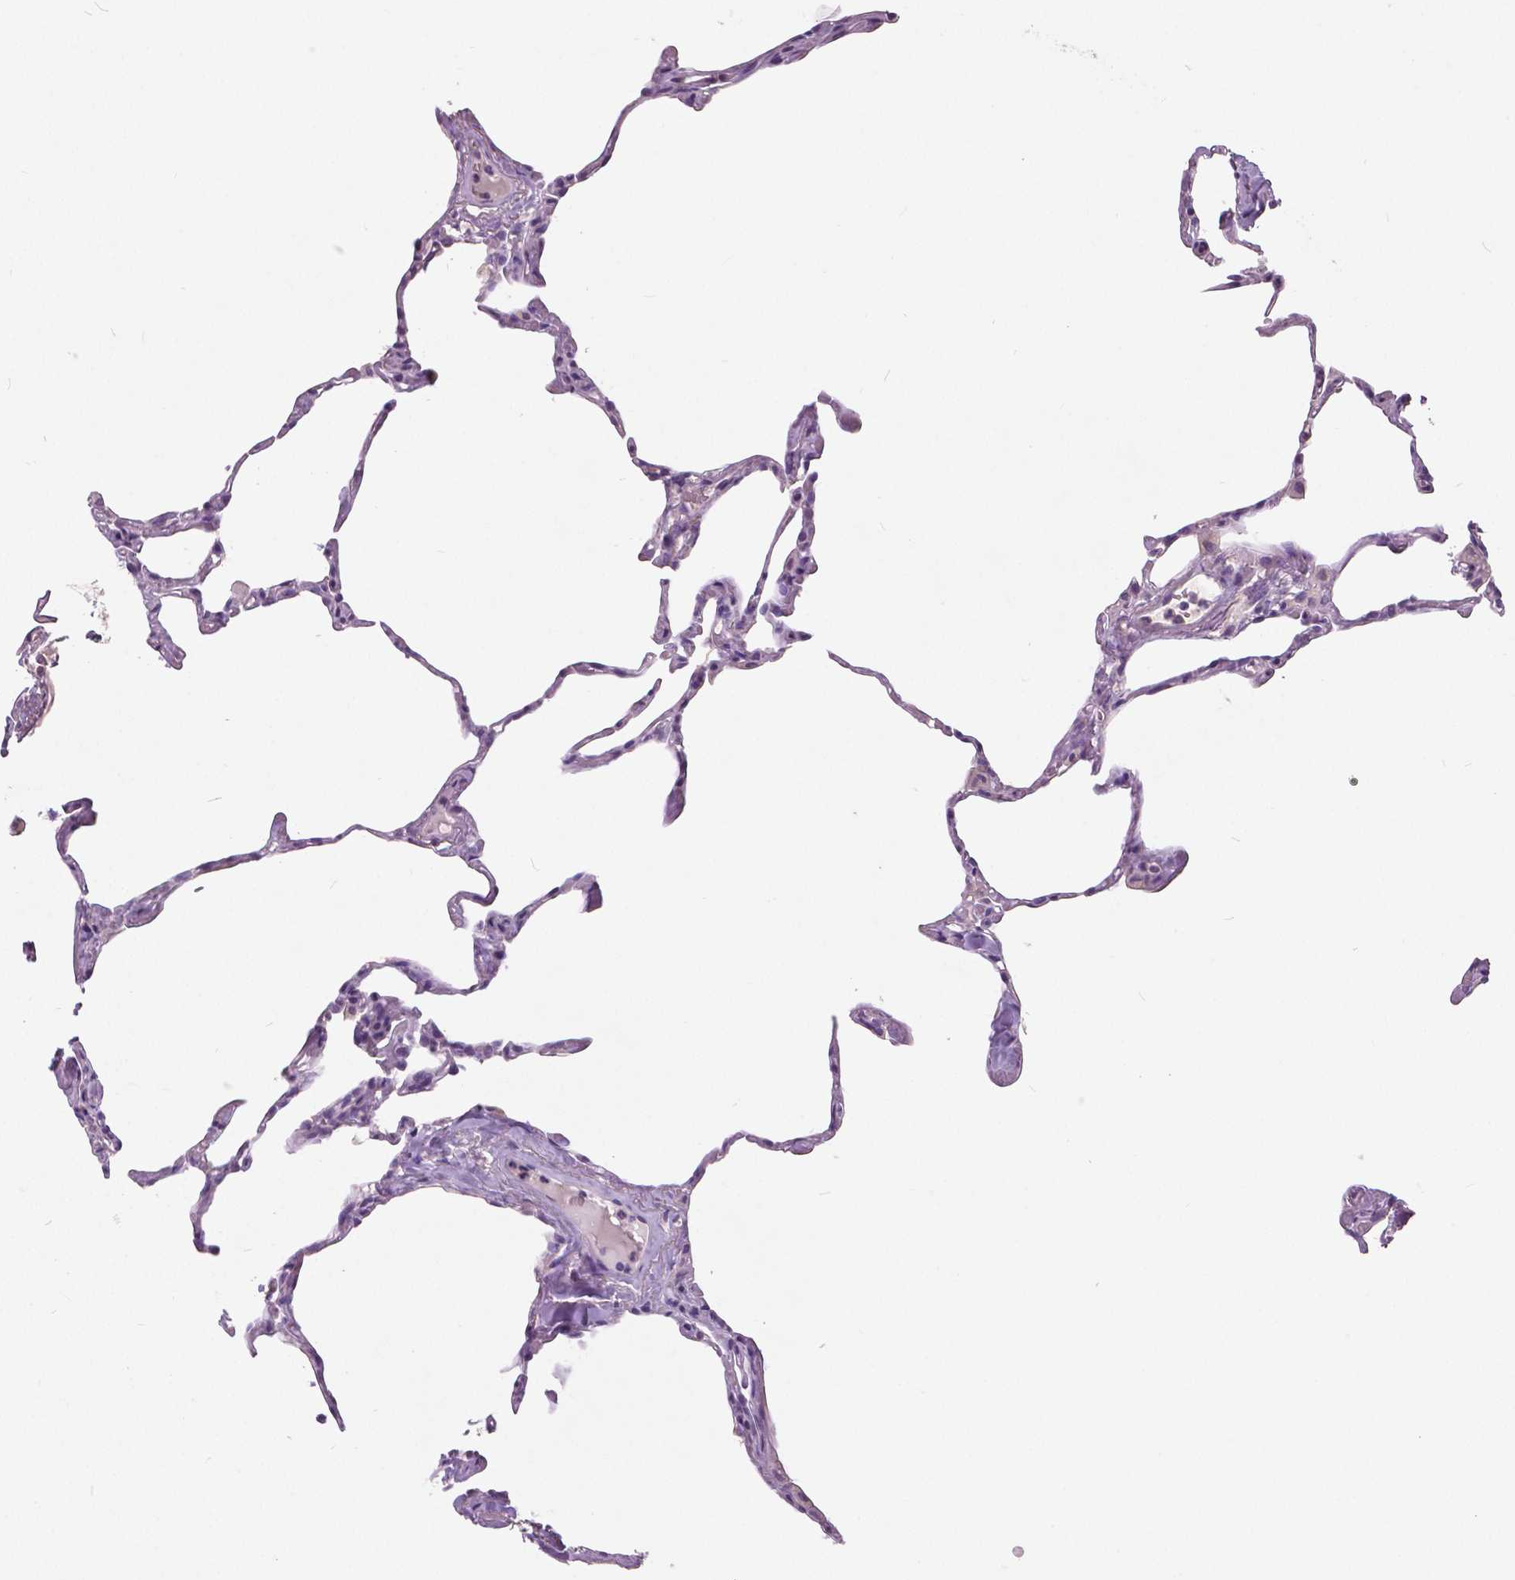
{"staining": {"intensity": "negative", "quantity": "none", "location": "none"}, "tissue": "lung", "cell_type": "Alveolar cells", "image_type": "normal", "snomed": [{"axis": "morphology", "description": "Normal tissue, NOS"}, {"axis": "topography", "description": "Lung"}], "caption": "This is an IHC histopathology image of normal human lung. There is no expression in alveolar cells.", "gene": "GRIN2A", "patient": {"sex": "male", "age": 65}}